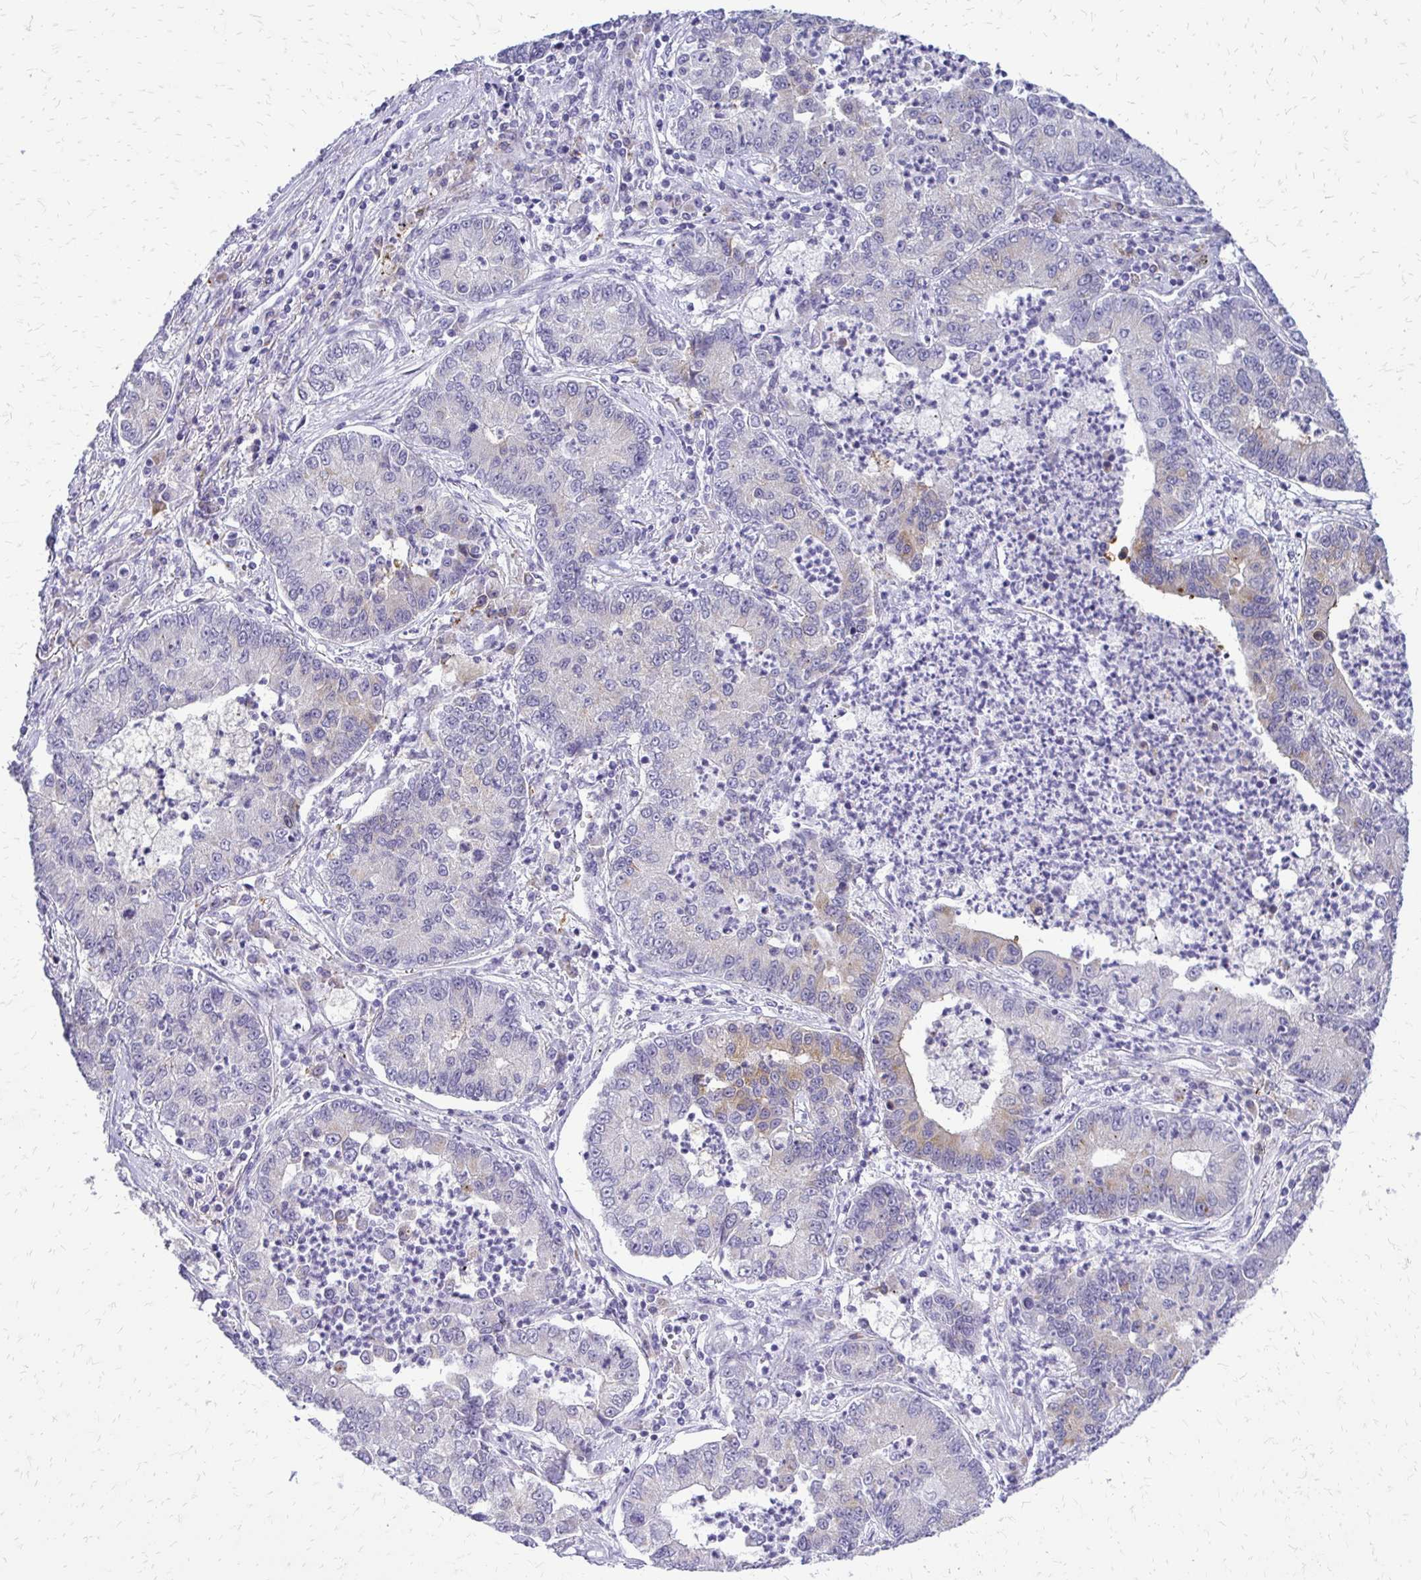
{"staining": {"intensity": "moderate", "quantity": "<25%", "location": "cytoplasmic/membranous"}, "tissue": "lung cancer", "cell_type": "Tumor cells", "image_type": "cancer", "snomed": [{"axis": "morphology", "description": "Adenocarcinoma, NOS"}, {"axis": "topography", "description": "Lung"}], "caption": "IHC micrograph of human adenocarcinoma (lung) stained for a protein (brown), which shows low levels of moderate cytoplasmic/membranous staining in approximately <25% of tumor cells.", "gene": "EPYC", "patient": {"sex": "female", "age": 57}}